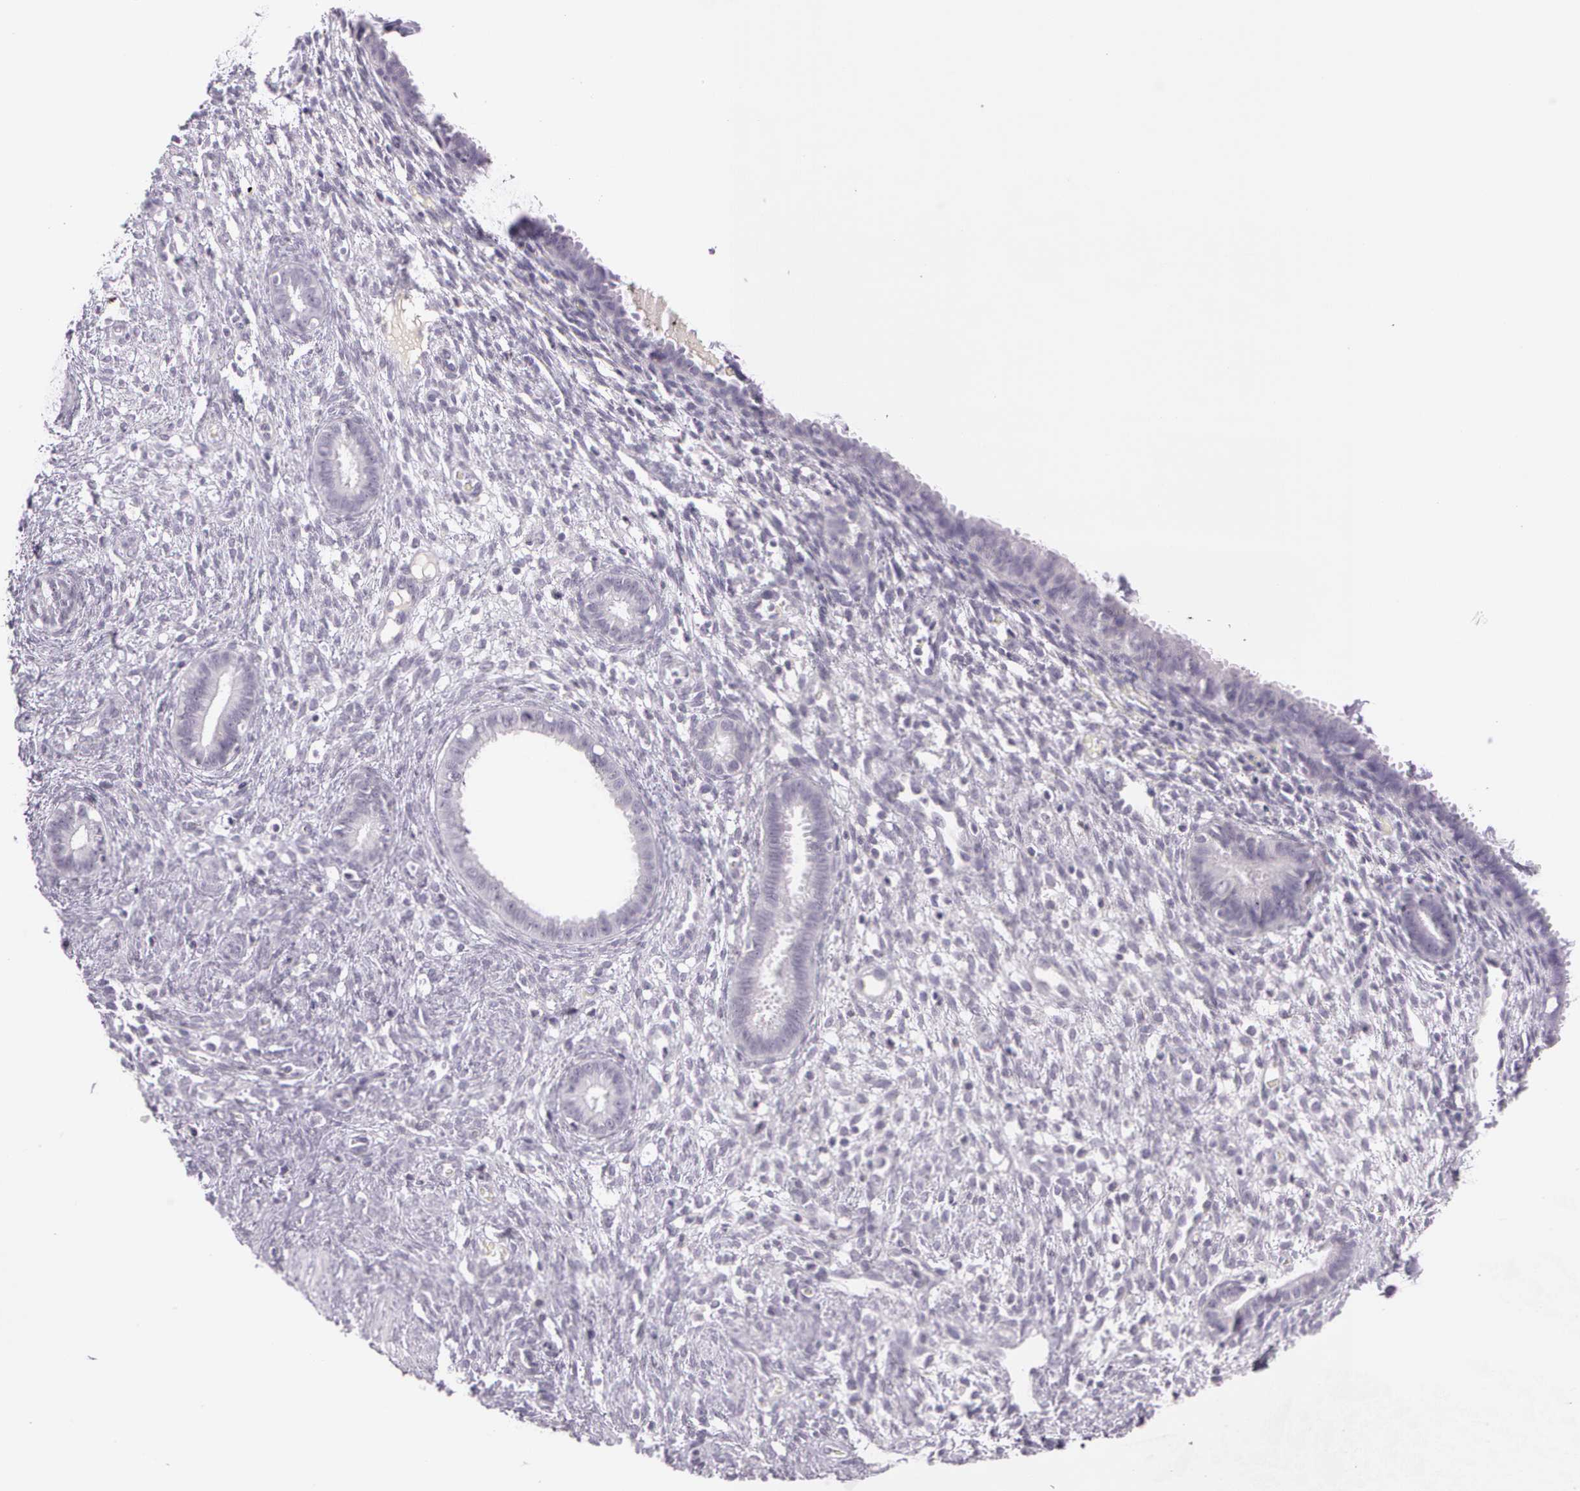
{"staining": {"intensity": "negative", "quantity": "none", "location": "none"}, "tissue": "endometrium", "cell_type": "Cells in endometrial stroma", "image_type": "normal", "snomed": [{"axis": "morphology", "description": "Normal tissue, NOS"}, {"axis": "topography", "description": "Endometrium"}], "caption": "Immunohistochemical staining of unremarkable endometrium exhibits no significant staining in cells in endometrial stroma. Nuclei are stained in blue.", "gene": "OTC", "patient": {"sex": "female", "age": 72}}